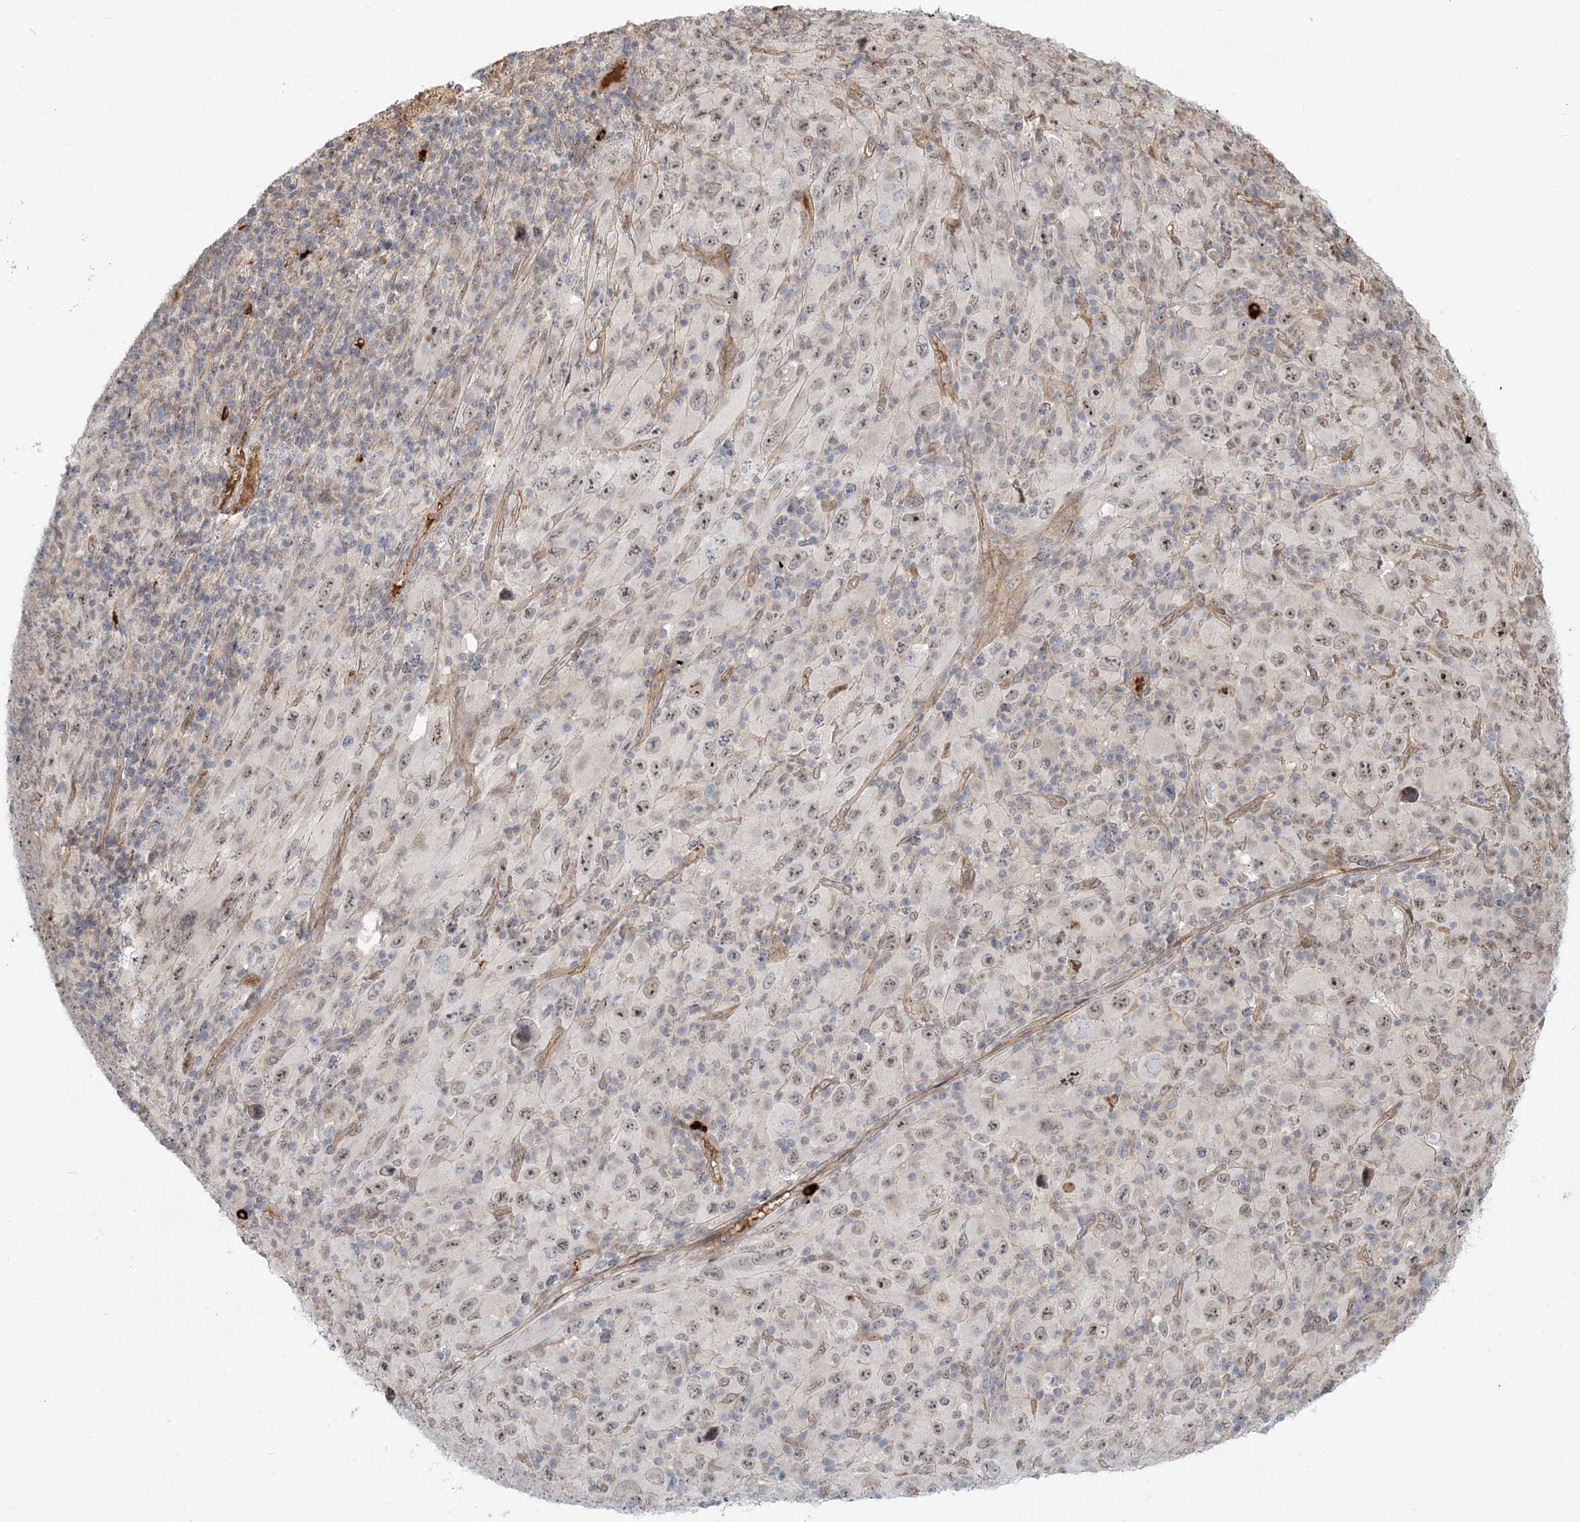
{"staining": {"intensity": "weak", "quantity": ">75%", "location": "nuclear"}, "tissue": "melanoma", "cell_type": "Tumor cells", "image_type": "cancer", "snomed": [{"axis": "morphology", "description": "Malignant melanoma, Metastatic site"}, {"axis": "topography", "description": "Skin"}], "caption": "Melanoma stained with a brown dye displays weak nuclear positive expression in about >75% of tumor cells.", "gene": "SH3PXD2A", "patient": {"sex": "female", "age": 56}}